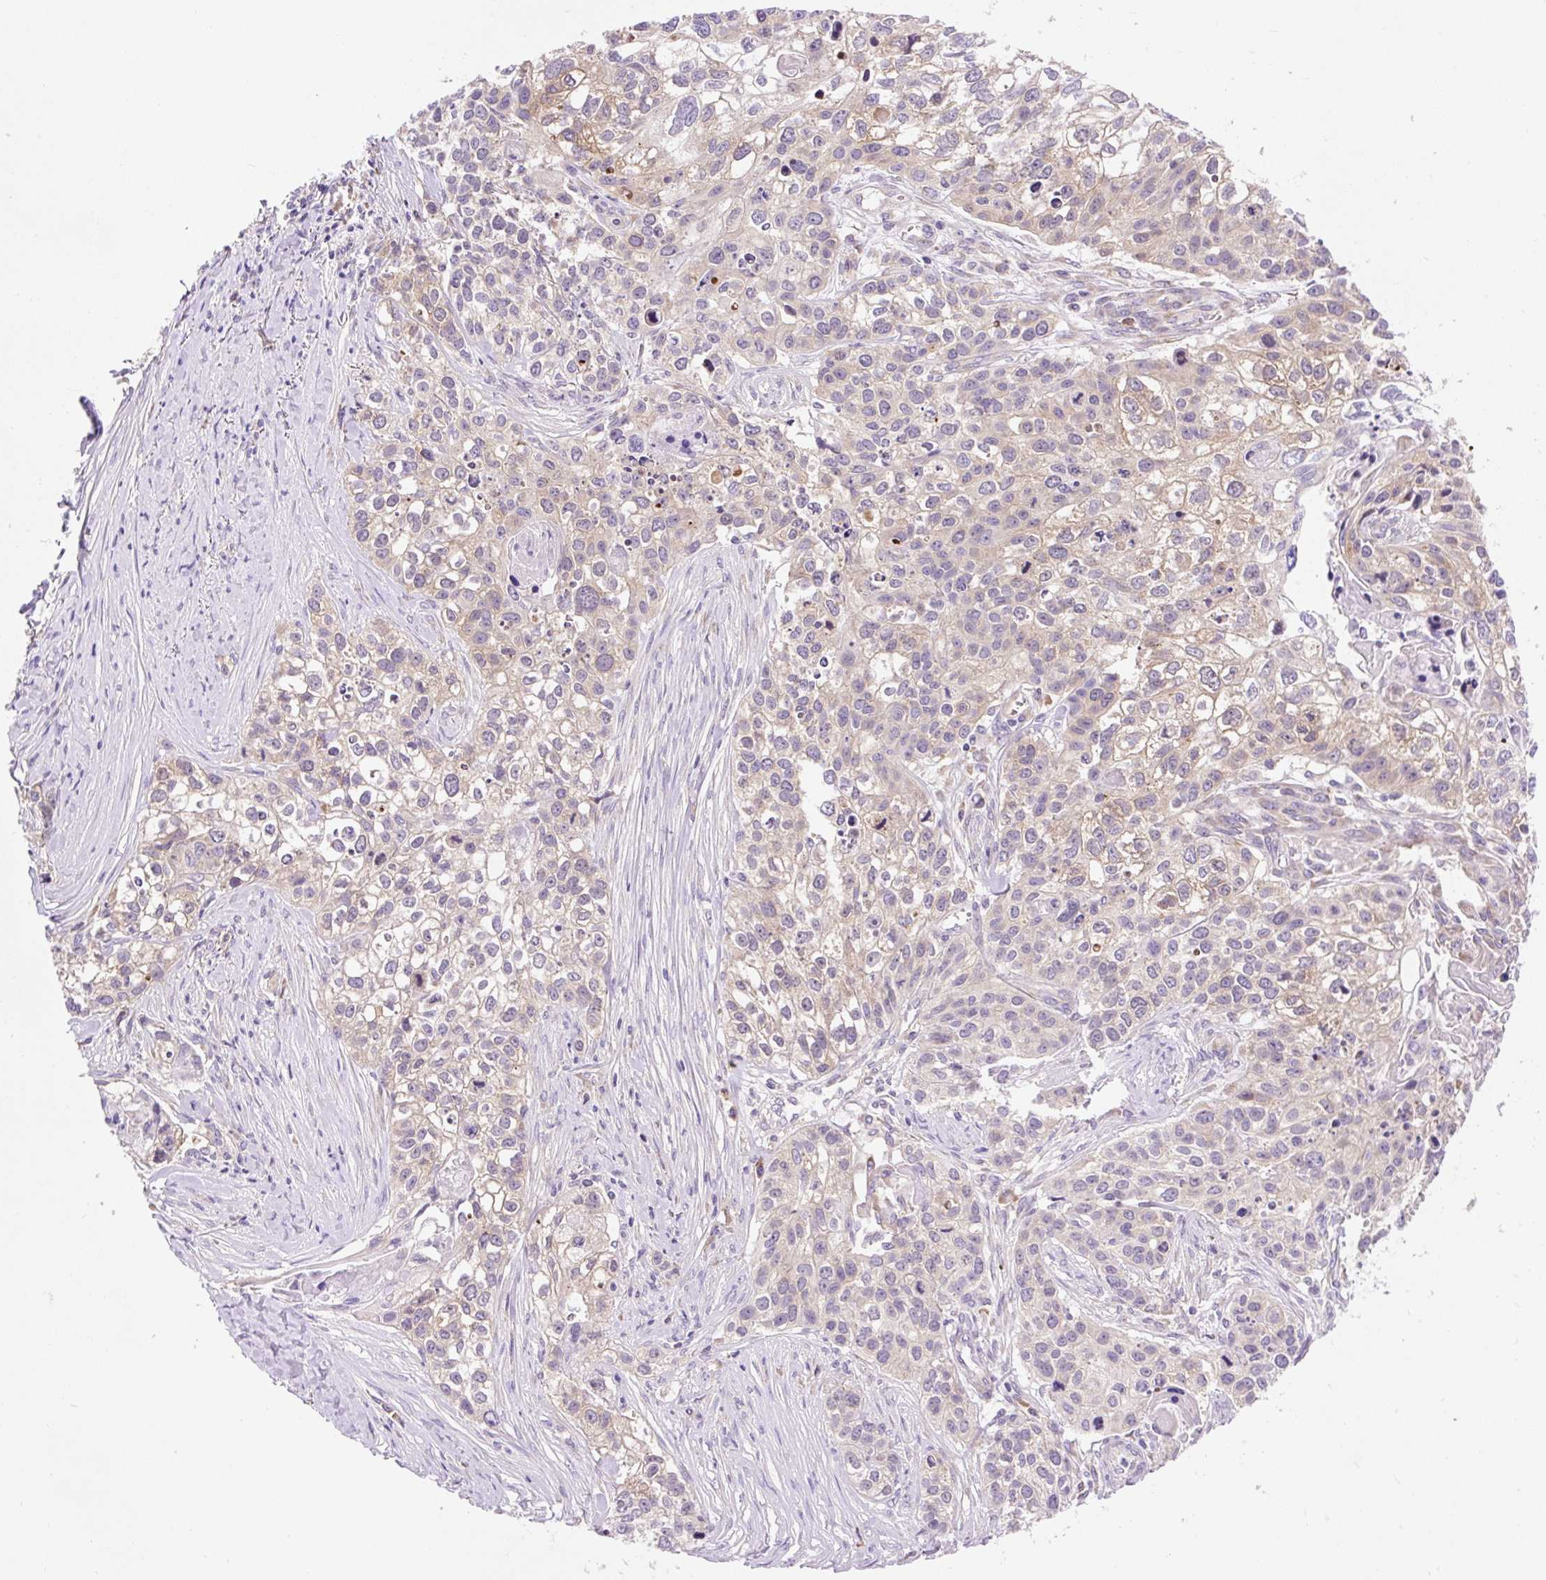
{"staining": {"intensity": "moderate", "quantity": "25%-75%", "location": "cytoplasmic/membranous"}, "tissue": "lung cancer", "cell_type": "Tumor cells", "image_type": "cancer", "snomed": [{"axis": "morphology", "description": "Squamous cell carcinoma, NOS"}, {"axis": "topography", "description": "Lung"}], "caption": "Moderate cytoplasmic/membranous protein positivity is identified in about 25%-75% of tumor cells in squamous cell carcinoma (lung). The staining is performed using DAB brown chromogen to label protein expression. The nuclei are counter-stained blue using hematoxylin.", "gene": "GPR45", "patient": {"sex": "male", "age": 74}}